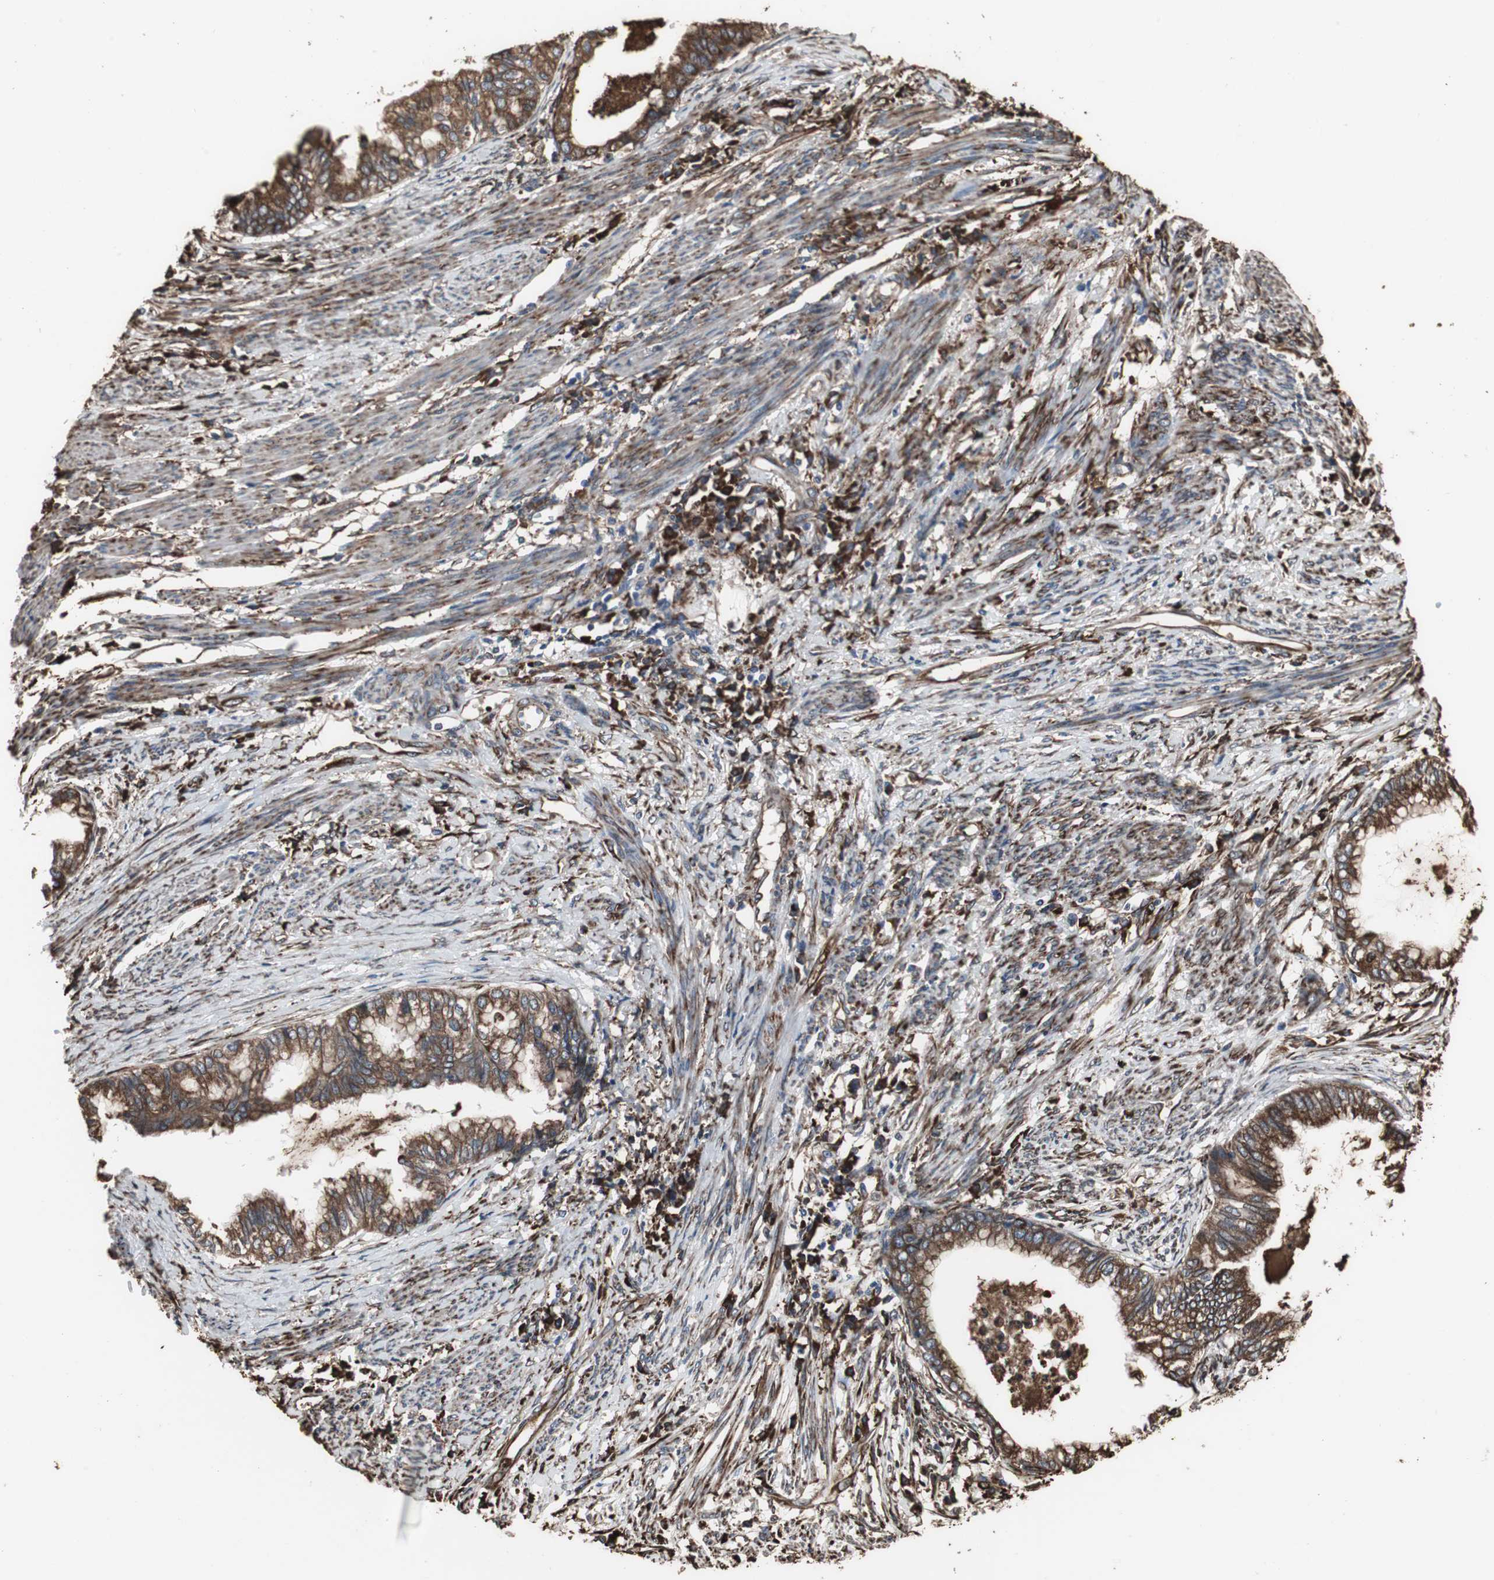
{"staining": {"intensity": "strong", "quantity": ">75%", "location": "cytoplasmic/membranous"}, "tissue": "endometrial cancer", "cell_type": "Tumor cells", "image_type": "cancer", "snomed": [{"axis": "morphology", "description": "Adenocarcinoma, NOS"}, {"axis": "topography", "description": "Endometrium"}], "caption": "Immunohistochemistry (IHC) of endometrial cancer (adenocarcinoma) reveals high levels of strong cytoplasmic/membranous expression in approximately >75% of tumor cells.", "gene": "CALU", "patient": {"sex": "female", "age": 79}}